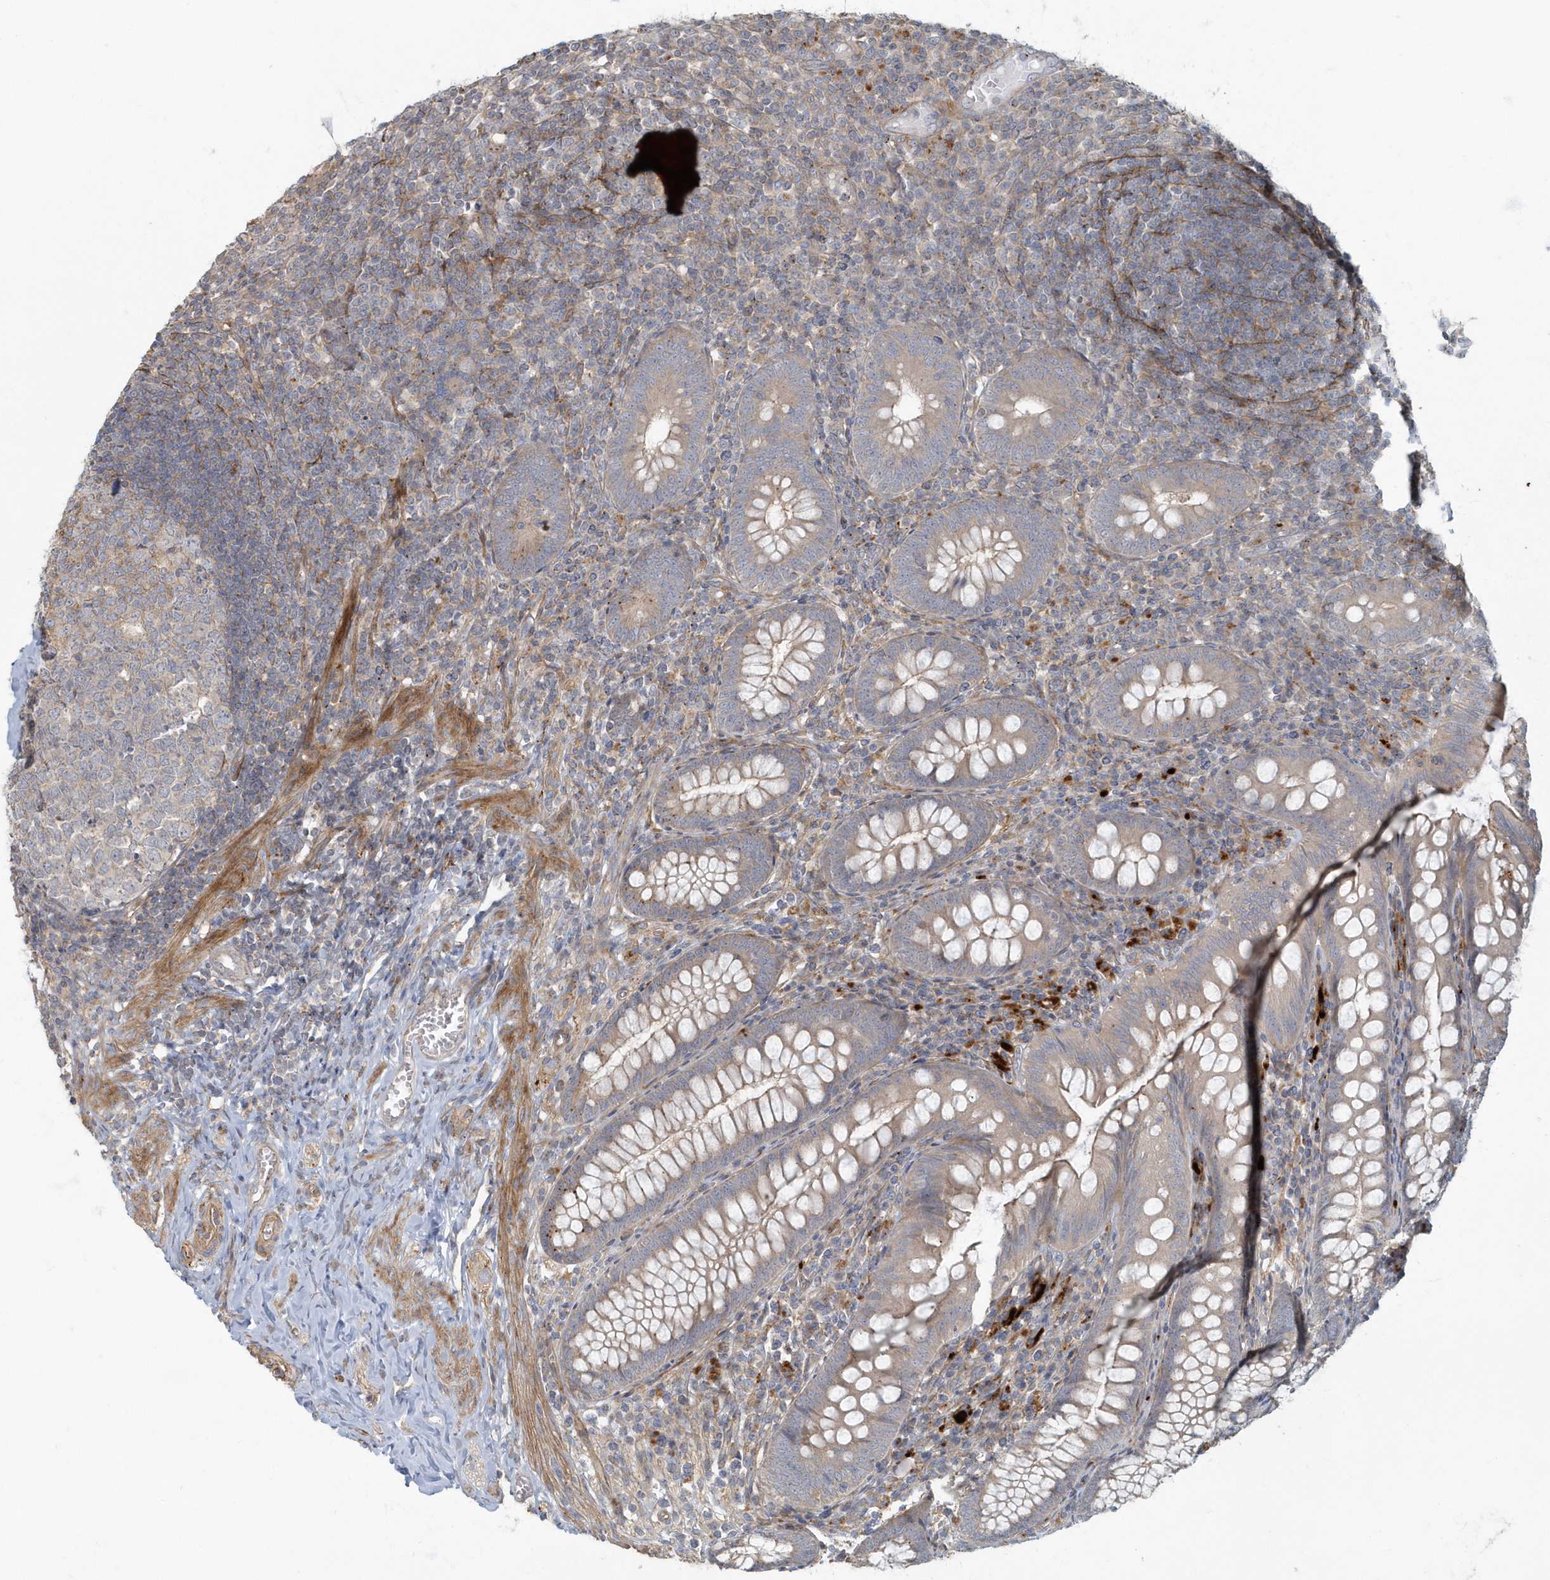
{"staining": {"intensity": "weak", "quantity": ">75%", "location": "cytoplasmic/membranous"}, "tissue": "appendix", "cell_type": "Glandular cells", "image_type": "normal", "snomed": [{"axis": "morphology", "description": "Normal tissue, NOS"}, {"axis": "topography", "description": "Appendix"}], "caption": "Brown immunohistochemical staining in normal human appendix displays weak cytoplasmic/membranous expression in about >75% of glandular cells.", "gene": "ARHGEF38", "patient": {"sex": "male", "age": 14}}